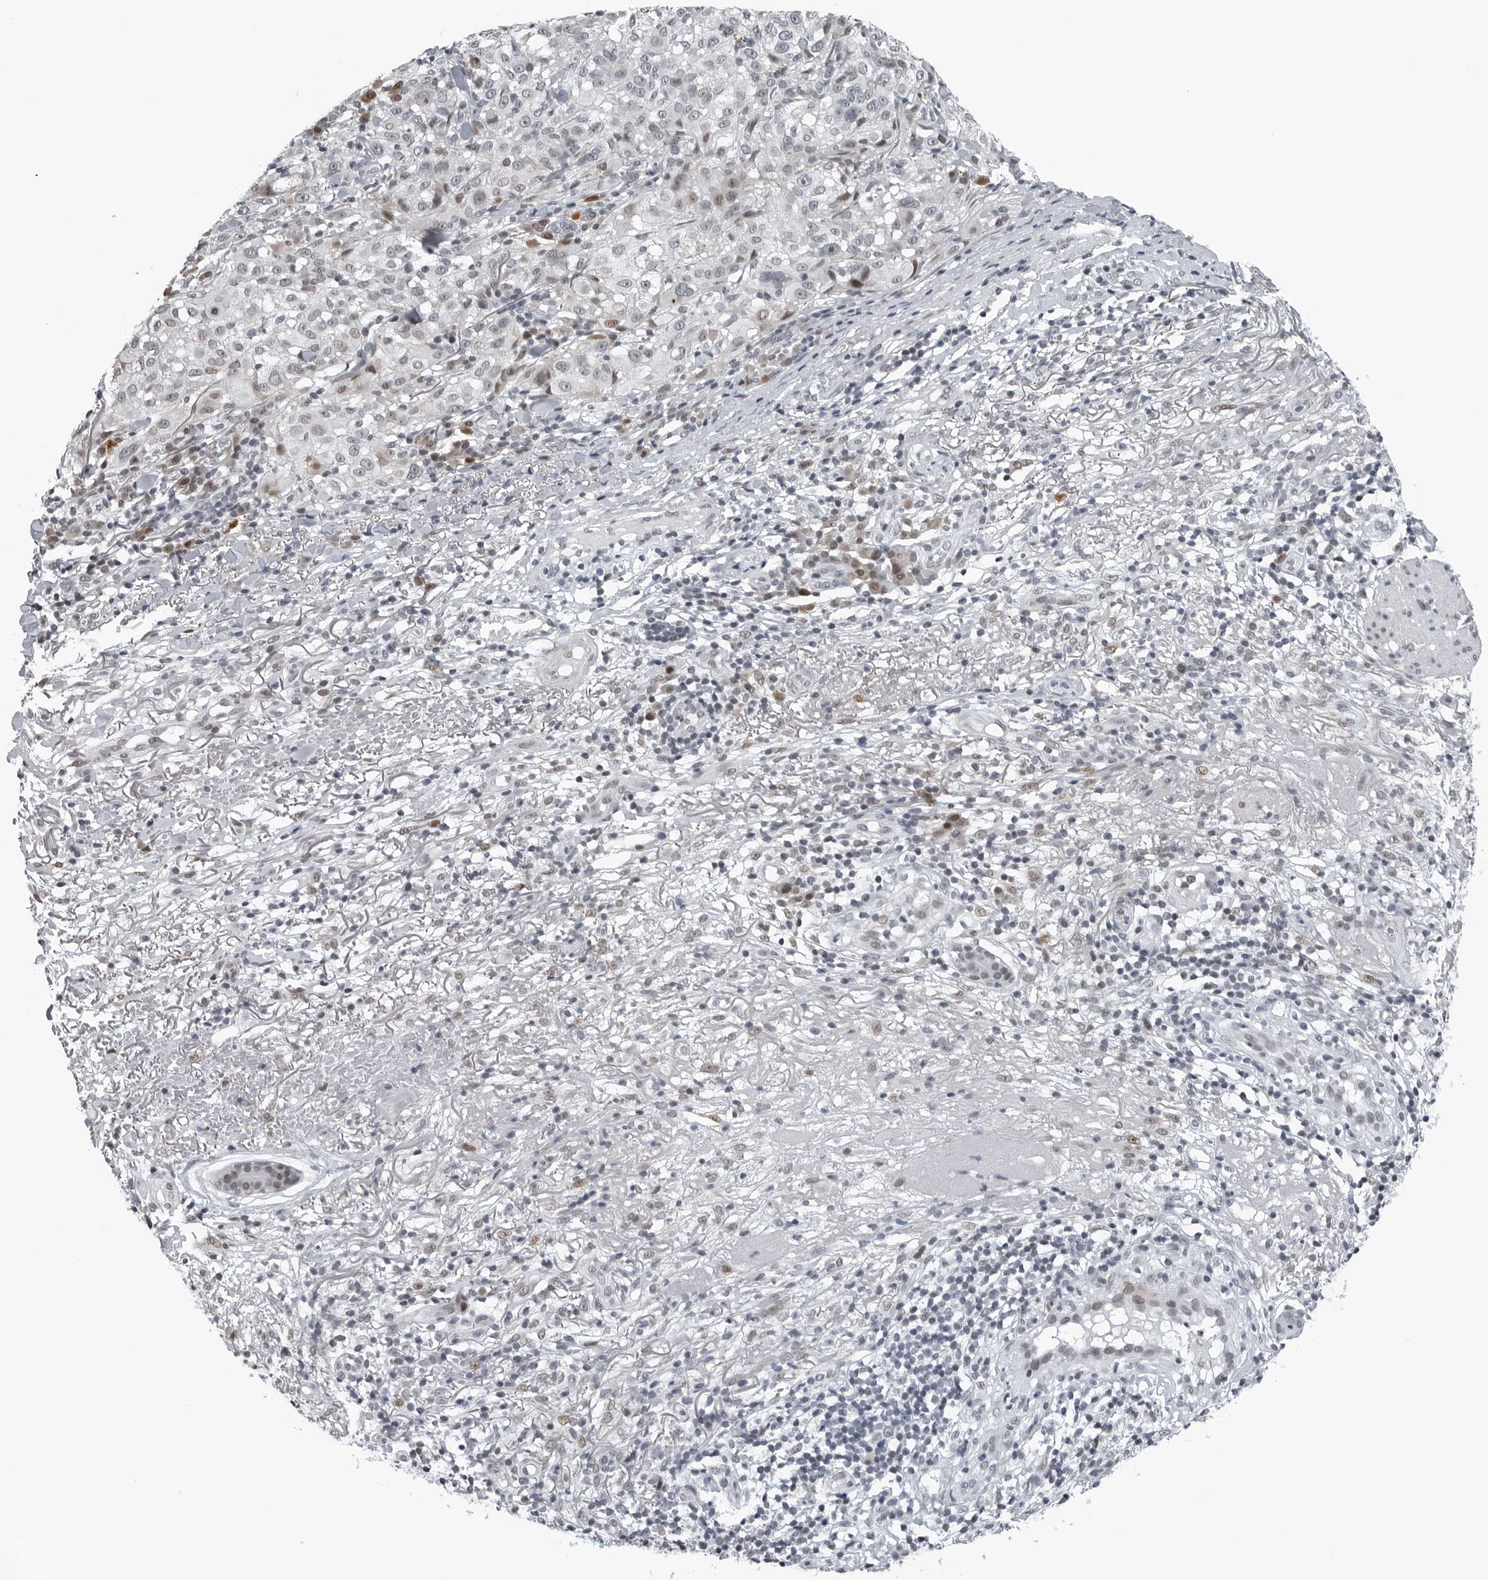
{"staining": {"intensity": "negative", "quantity": "none", "location": "none"}, "tissue": "melanoma", "cell_type": "Tumor cells", "image_type": "cancer", "snomed": [{"axis": "morphology", "description": "Necrosis, NOS"}, {"axis": "morphology", "description": "Malignant melanoma, NOS"}, {"axis": "topography", "description": "Skin"}], "caption": "DAB (3,3'-diaminobenzidine) immunohistochemical staining of melanoma demonstrates no significant positivity in tumor cells.", "gene": "PPP1R42", "patient": {"sex": "female", "age": 87}}